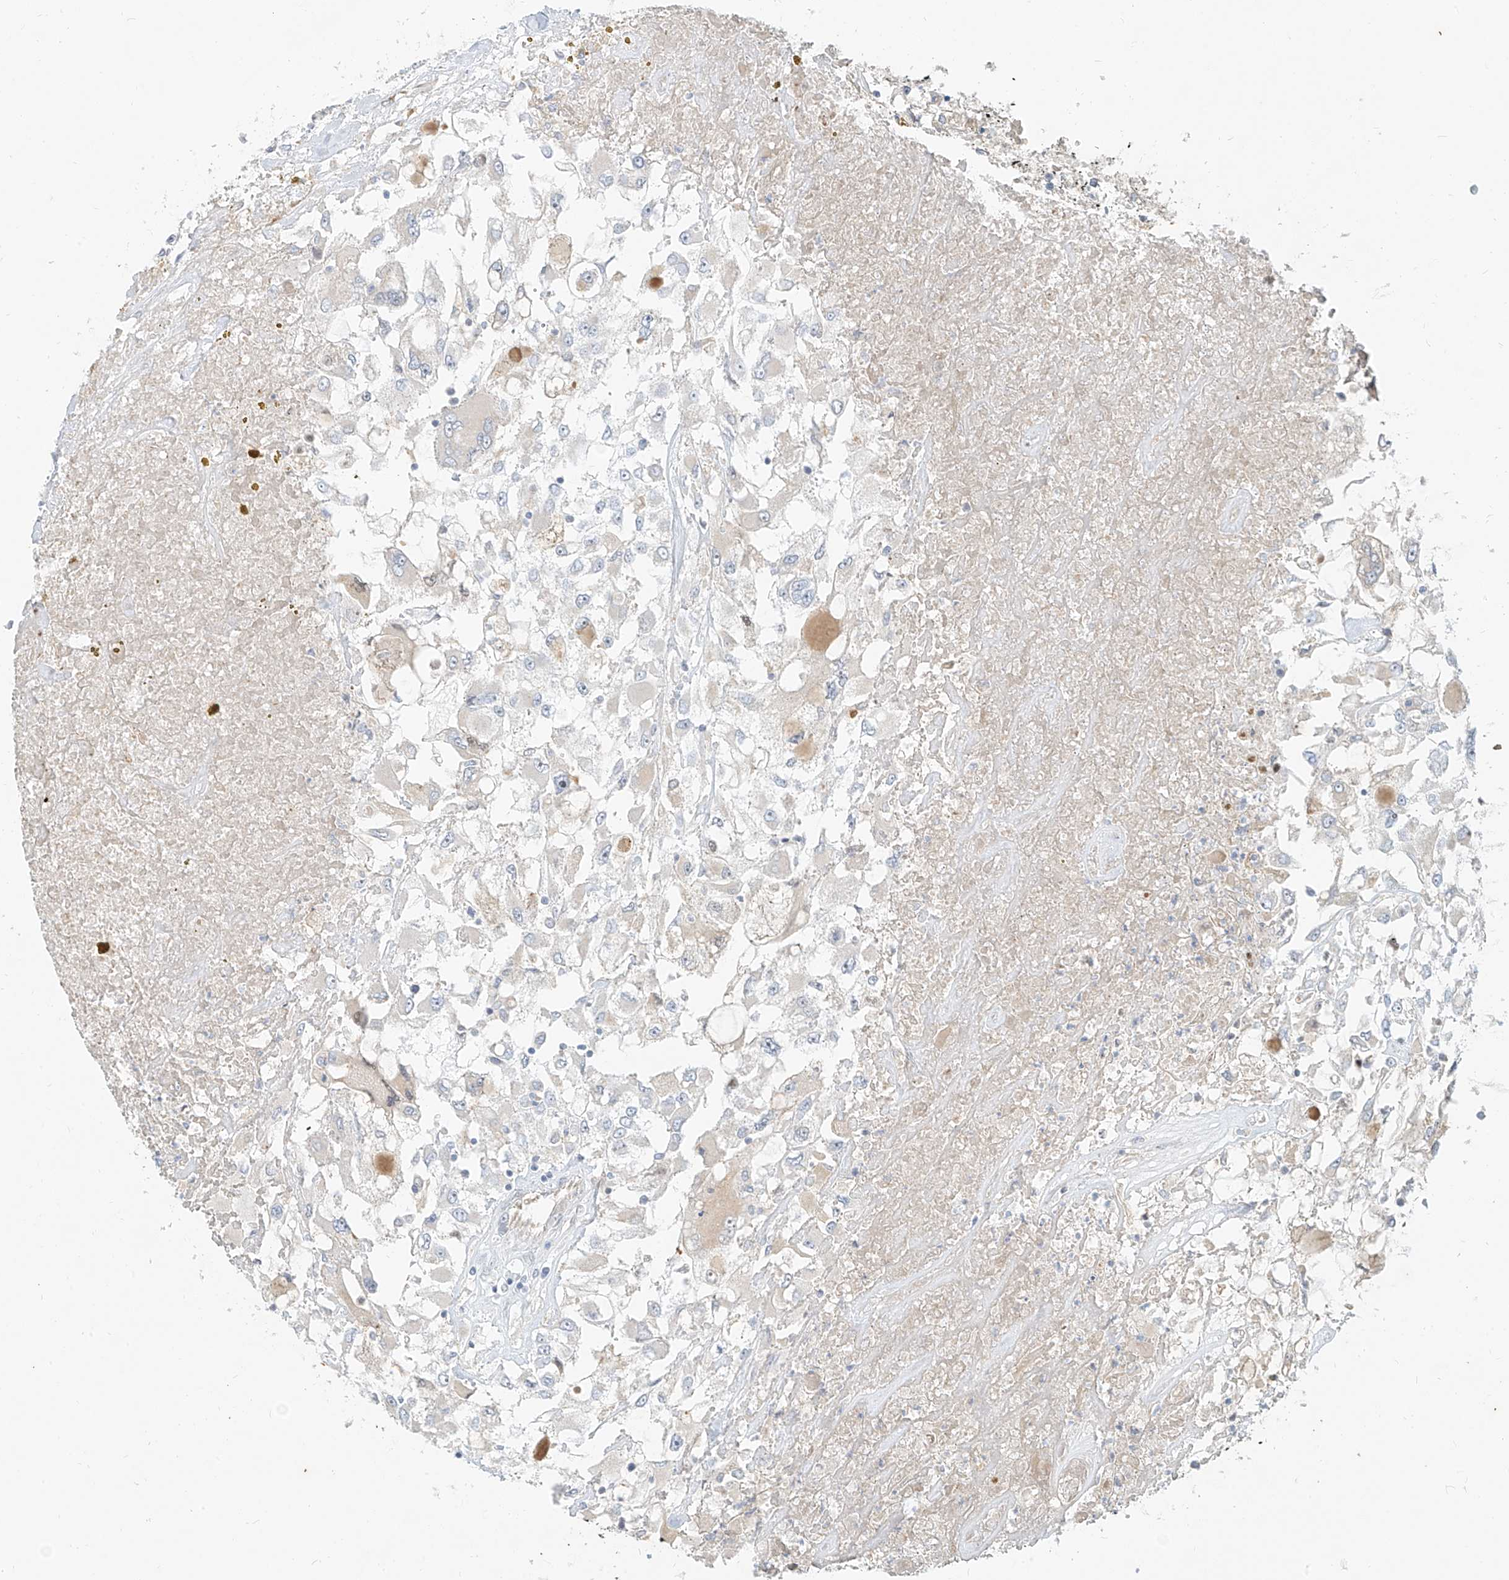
{"staining": {"intensity": "negative", "quantity": "none", "location": "none"}, "tissue": "renal cancer", "cell_type": "Tumor cells", "image_type": "cancer", "snomed": [{"axis": "morphology", "description": "Adenocarcinoma, NOS"}, {"axis": "topography", "description": "Kidney"}], "caption": "Immunohistochemistry of renal adenocarcinoma demonstrates no expression in tumor cells. (Immunohistochemistry (ihc), brightfield microscopy, high magnification).", "gene": "C2orf42", "patient": {"sex": "female", "age": 52}}